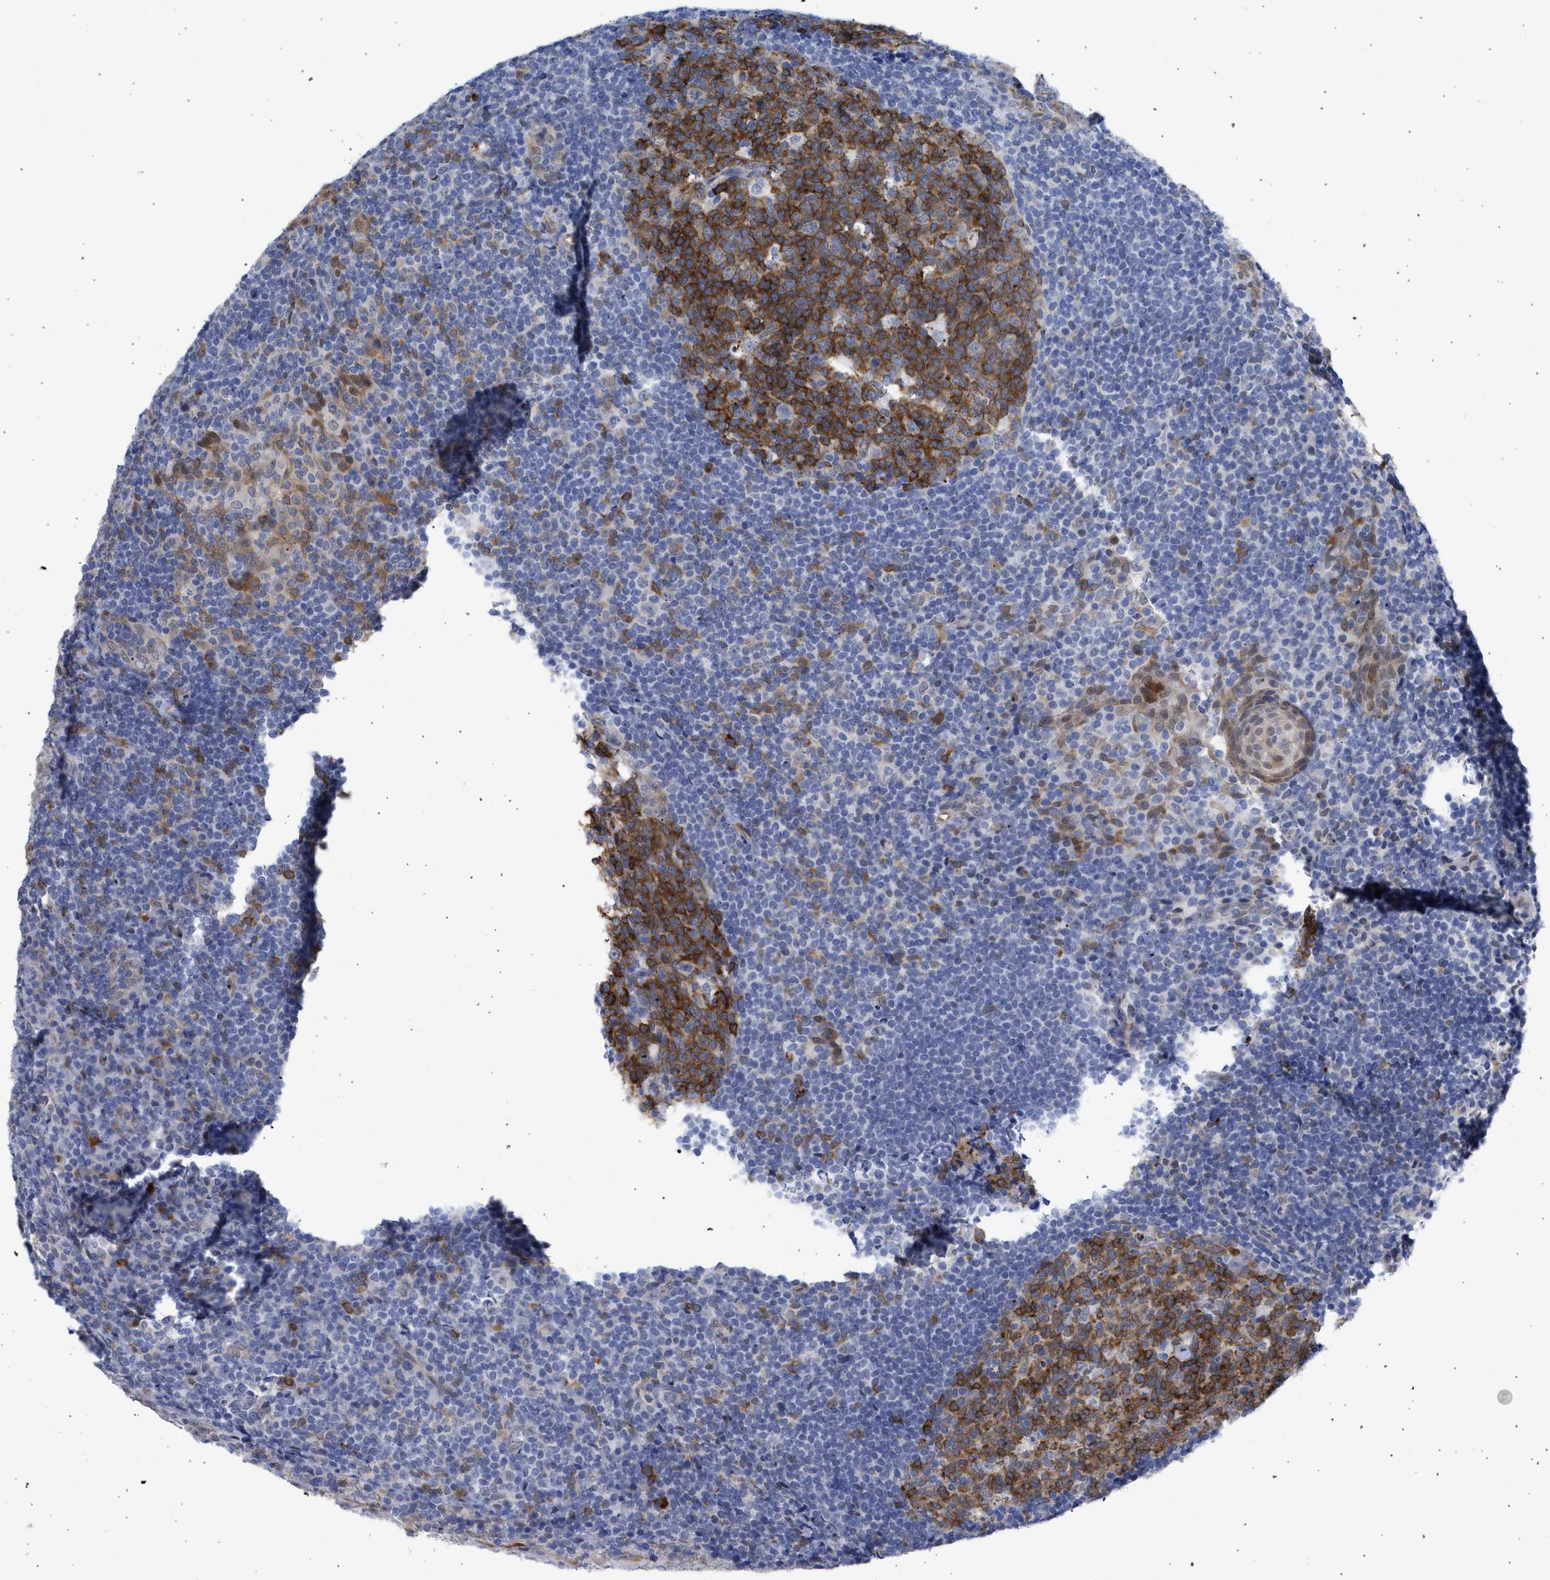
{"staining": {"intensity": "strong", "quantity": "25%-75%", "location": "cytoplasmic/membranous"}, "tissue": "tonsil", "cell_type": "Germinal center cells", "image_type": "normal", "snomed": [{"axis": "morphology", "description": "Normal tissue, NOS"}, {"axis": "topography", "description": "Tonsil"}], "caption": "DAB immunohistochemical staining of benign human tonsil demonstrates strong cytoplasmic/membranous protein staining in about 25%-75% of germinal center cells. (Brightfield microscopy of DAB IHC at high magnification).", "gene": "THRA", "patient": {"sex": "male", "age": 37}}